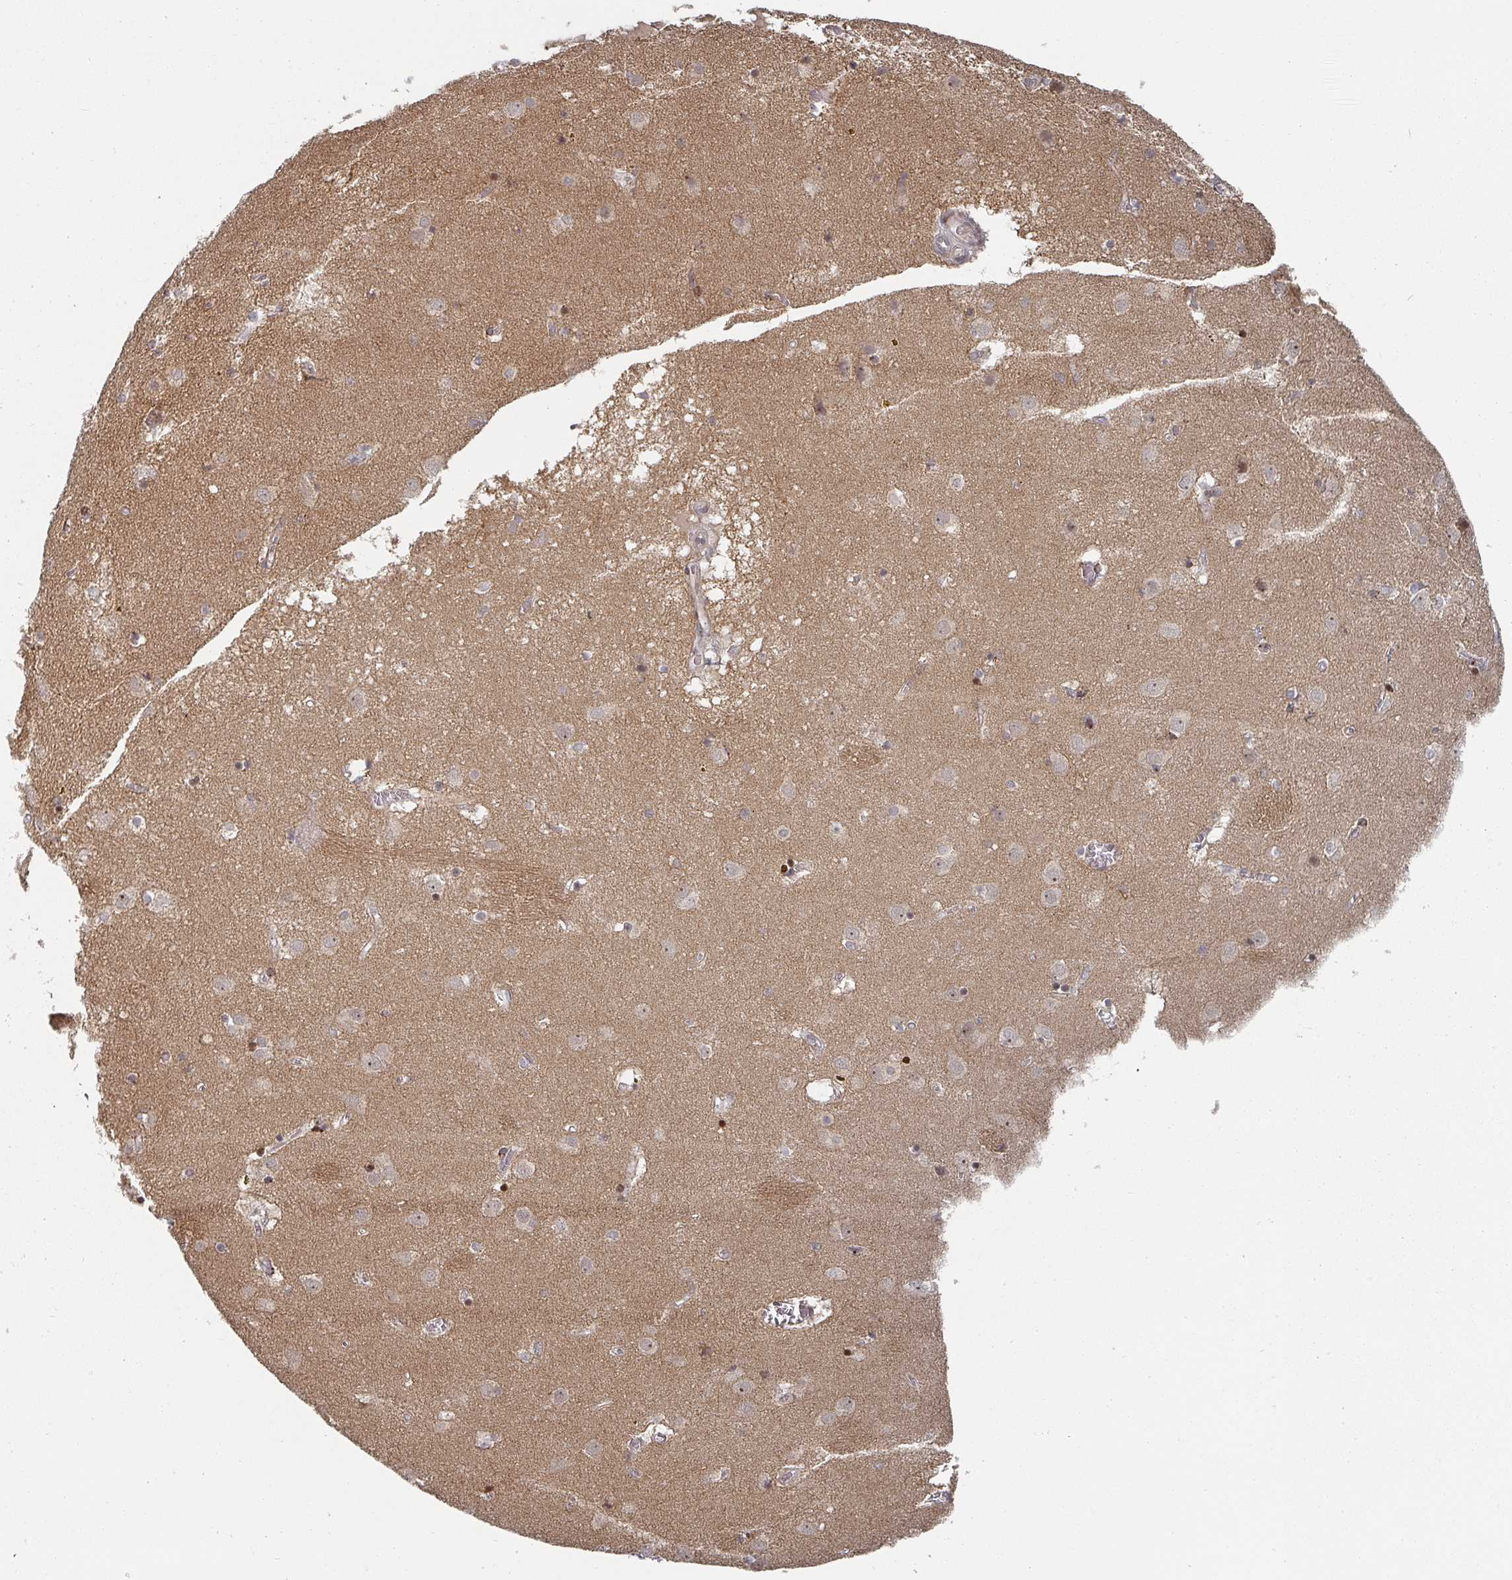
{"staining": {"intensity": "moderate", "quantity": "<25%", "location": "nuclear"}, "tissue": "caudate", "cell_type": "Glial cells", "image_type": "normal", "snomed": [{"axis": "morphology", "description": "Normal tissue, NOS"}, {"axis": "topography", "description": "Lateral ventricle wall"}], "caption": "Immunohistochemical staining of normal human caudate shows moderate nuclear protein positivity in approximately <25% of glial cells. (Brightfield microscopy of DAB IHC at high magnification).", "gene": "KIF1C", "patient": {"sex": "male", "age": 70}}